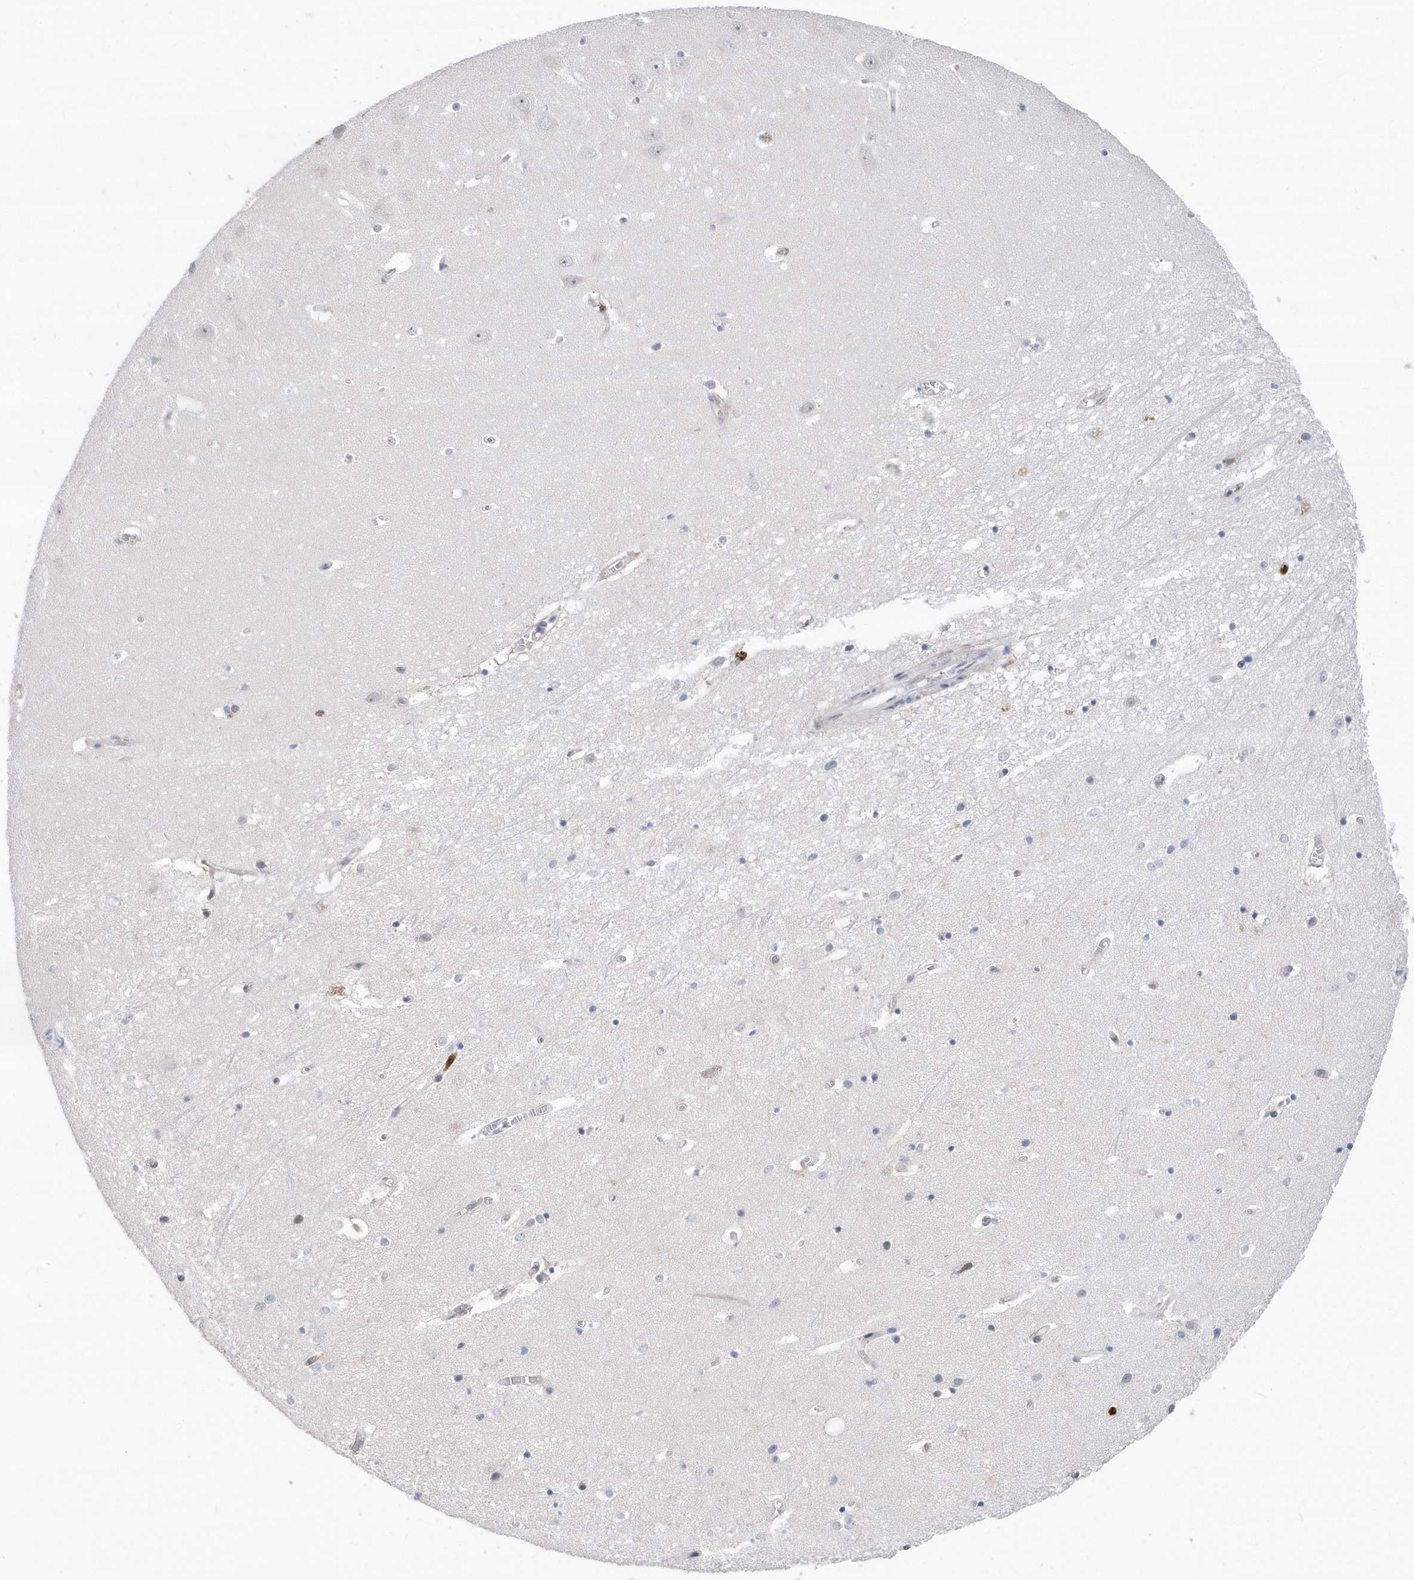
{"staining": {"intensity": "negative", "quantity": "none", "location": "none"}, "tissue": "hippocampus", "cell_type": "Glial cells", "image_type": "normal", "snomed": [{"axis": "morphology", "description": "Normal tissue, NOS"}, {"axis": "topography", "description": "Hippocampus"}], "caption": "The micrograph displays no significant expression in glial cells of hippocampus. Brightfield microscopy of IHC stained with DAB (brown) and hematoxylin (blue), captured at high magnification.", "gene": "RPP30", "patient": {"sex": "female", "age": 64}}